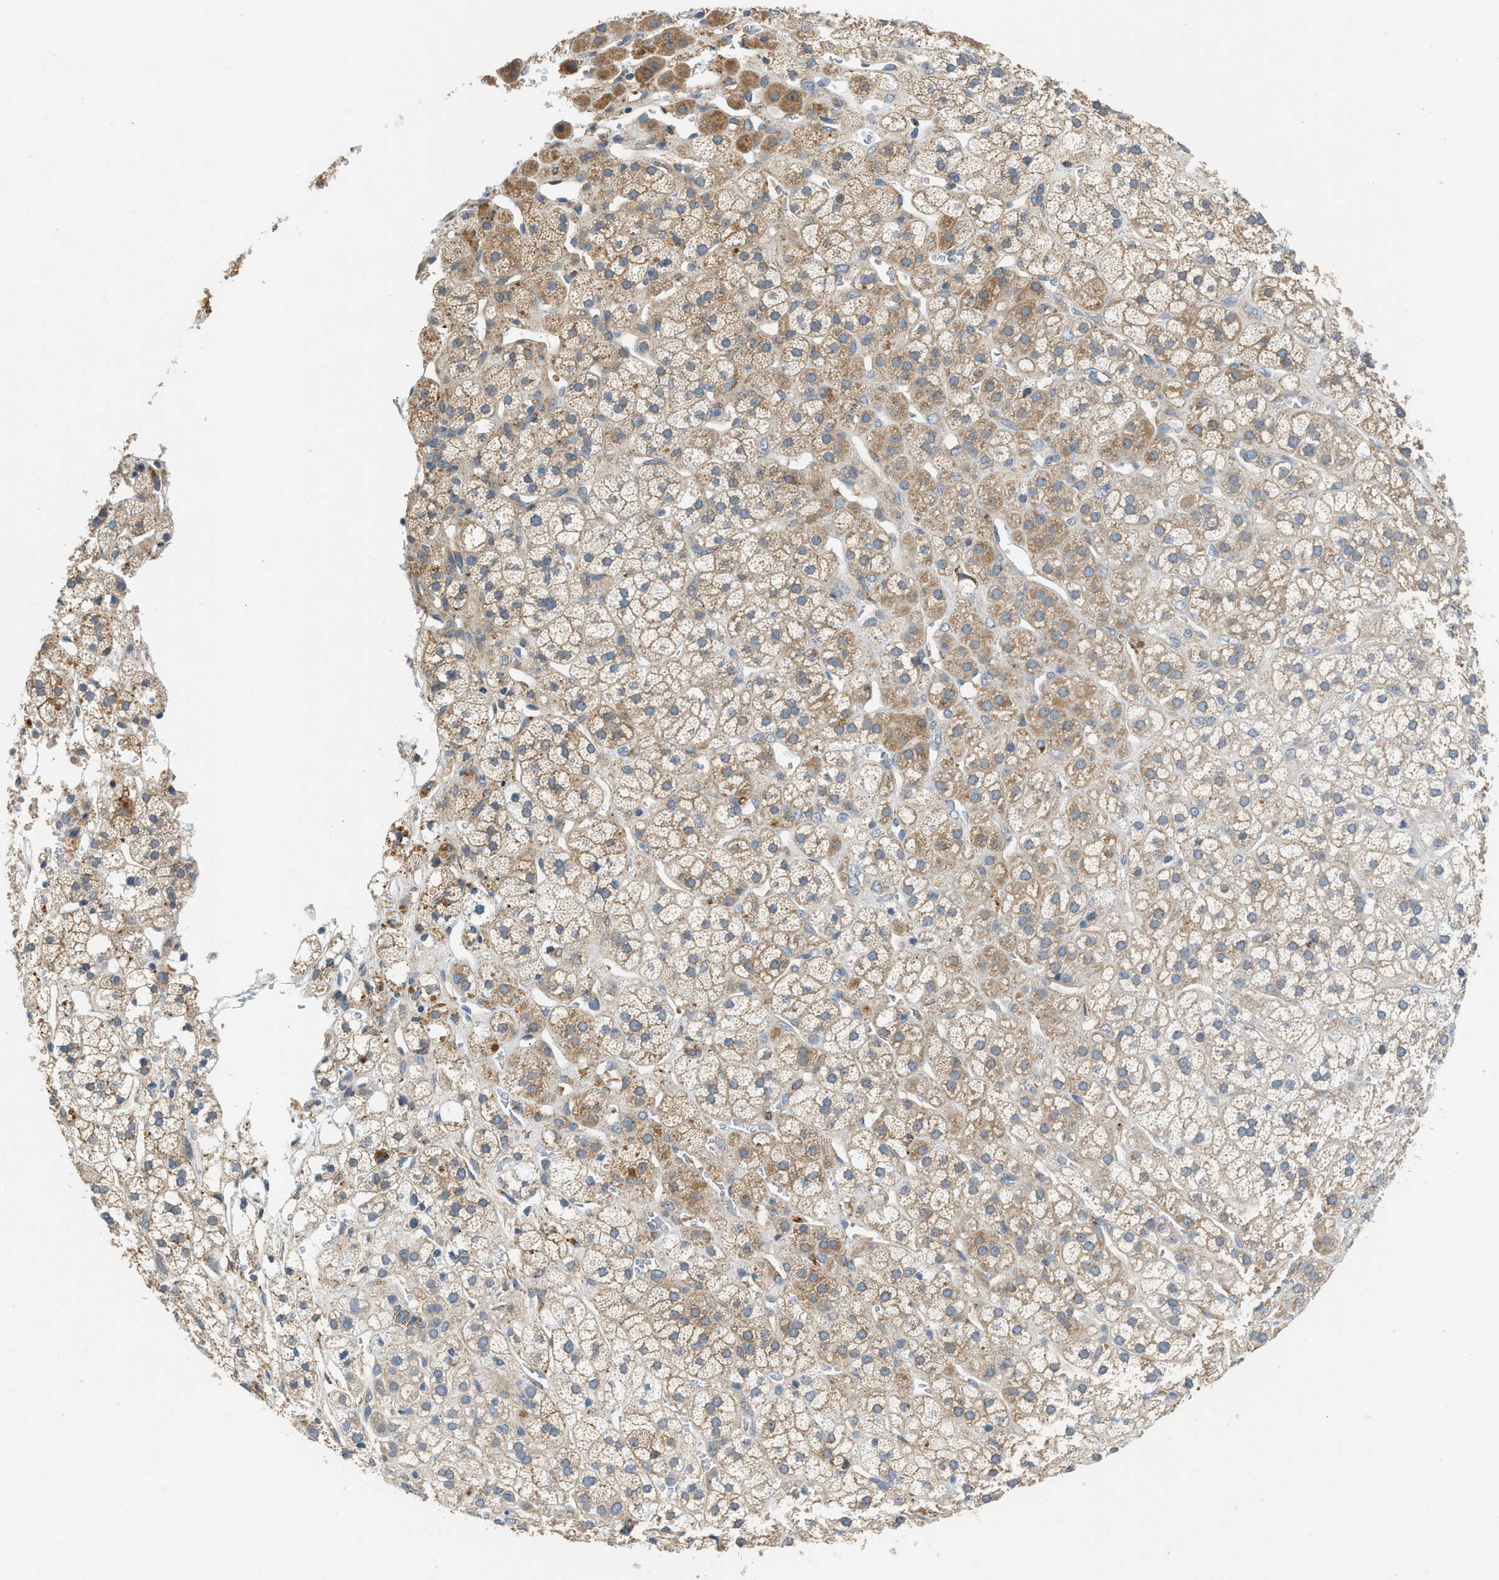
{"staining": {"intensity": "moderate", "quantity": ">75%", "location": "cytoplasmic/membranous"}, "tissue": "adrenal gland", "cell_type": "Glandular cells", "image_type": "normal", "snomed": [{"axis": "morphology", "description": "Normal tissue, NOS"}, {"axis": "topography", "description": "Adrenal gland"}], "caption": "Immunohistochemical staining of benign human adrenal gland demonstrates medium levels of moderate cytoplasmic/membranous staining in about >75% of glandular cells.", "gene": "TMEM68", "patient": {"sex": "male", "age": 56}}